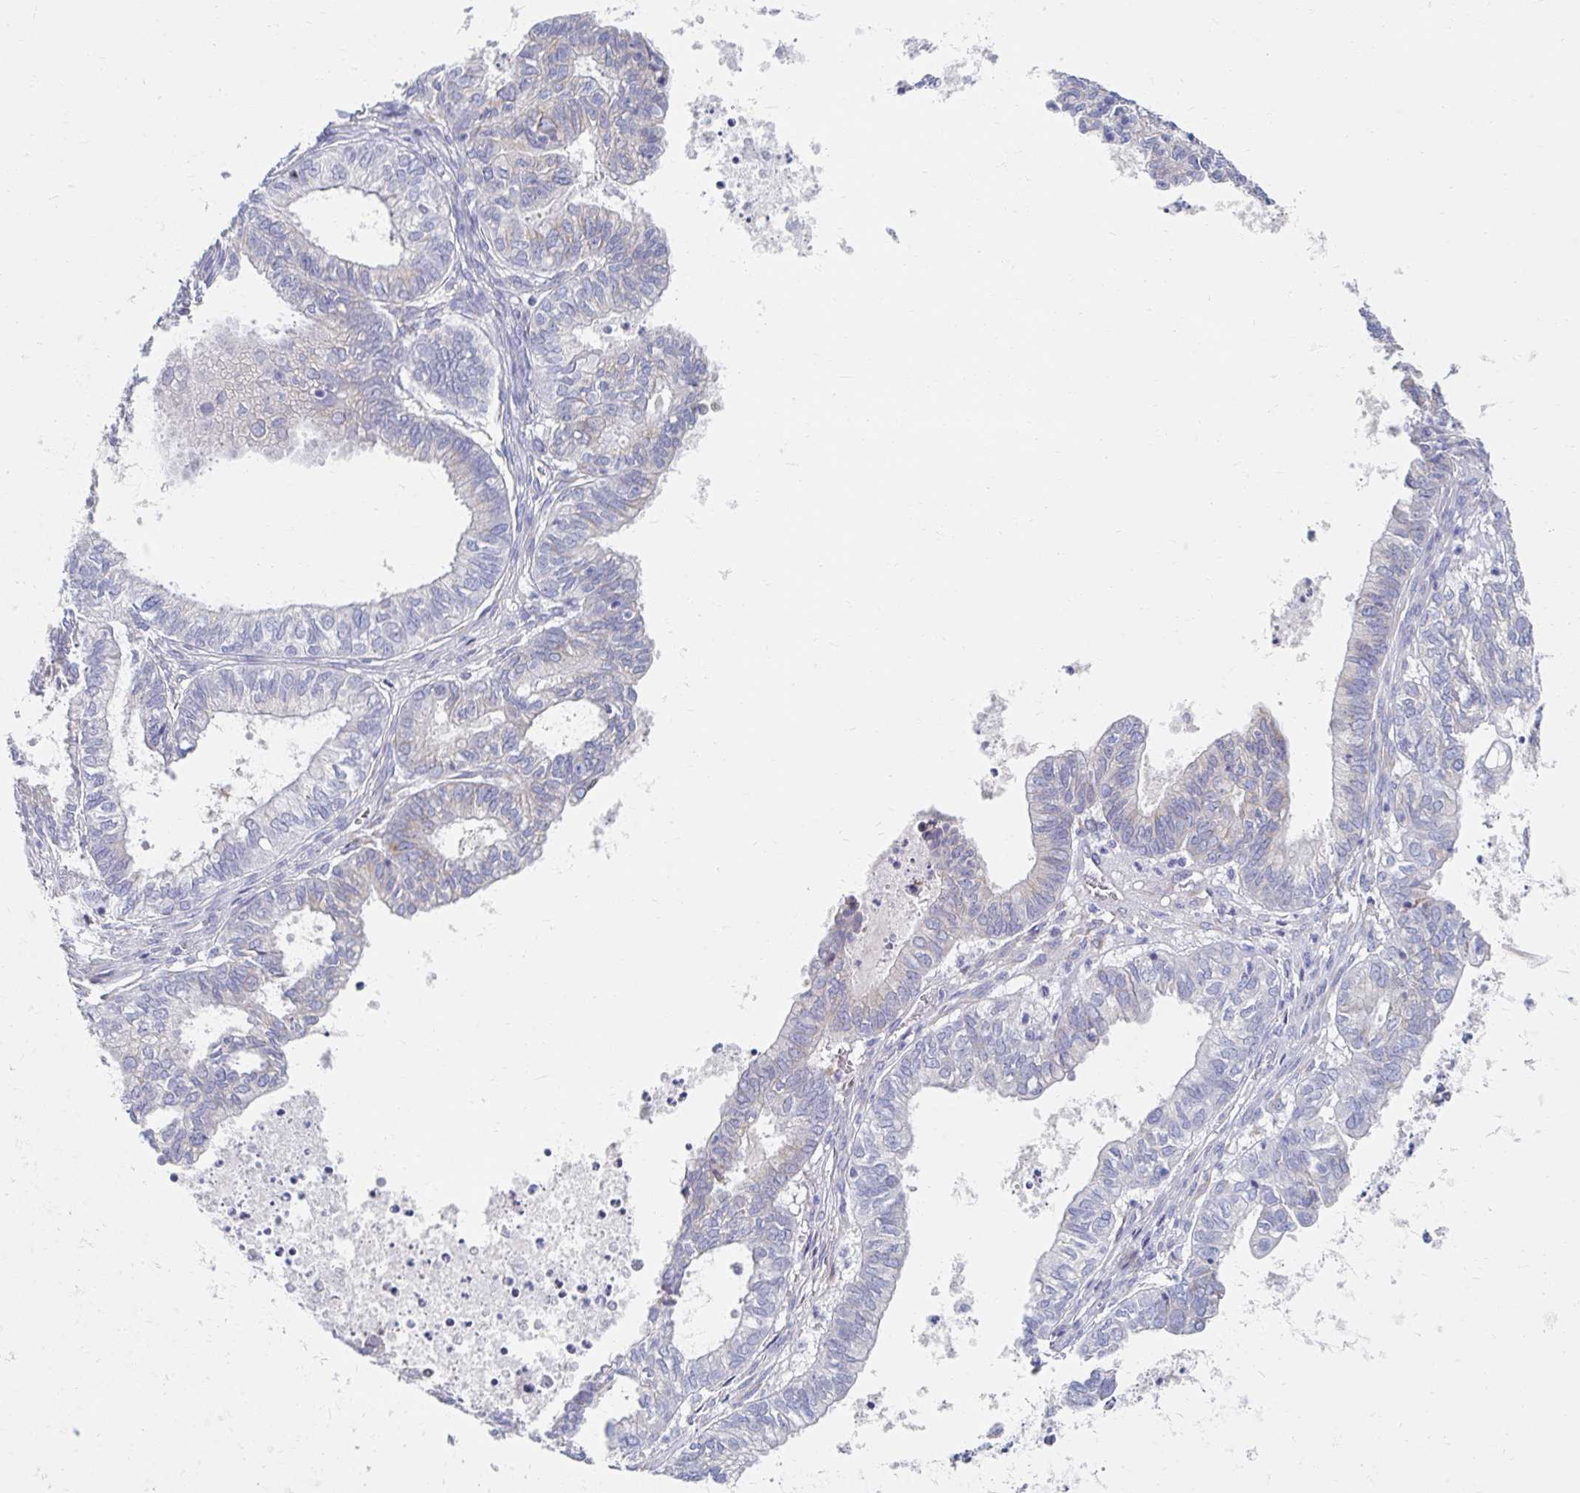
{"staining": {"intensity": "weak", "quantity": "<25%", "location": "cytoplasmic/membranous"}, "tissue": "ovarian cancer", "cell_type": "Tumor cells", "image_type": "cancer", "snomed": [{"axis": "morphology", "description": "Carcinoma, endometroid"}, {"axis": "topography", "description": "Ovary"}], "caption": "Immunohistochemistry (IHC) of human ovarian cancer (endometroid carcinoma) demonstrates no expression in tumor cells.", "gene": "MYLK2", "patient": {"sex": "female", "age": 64}}